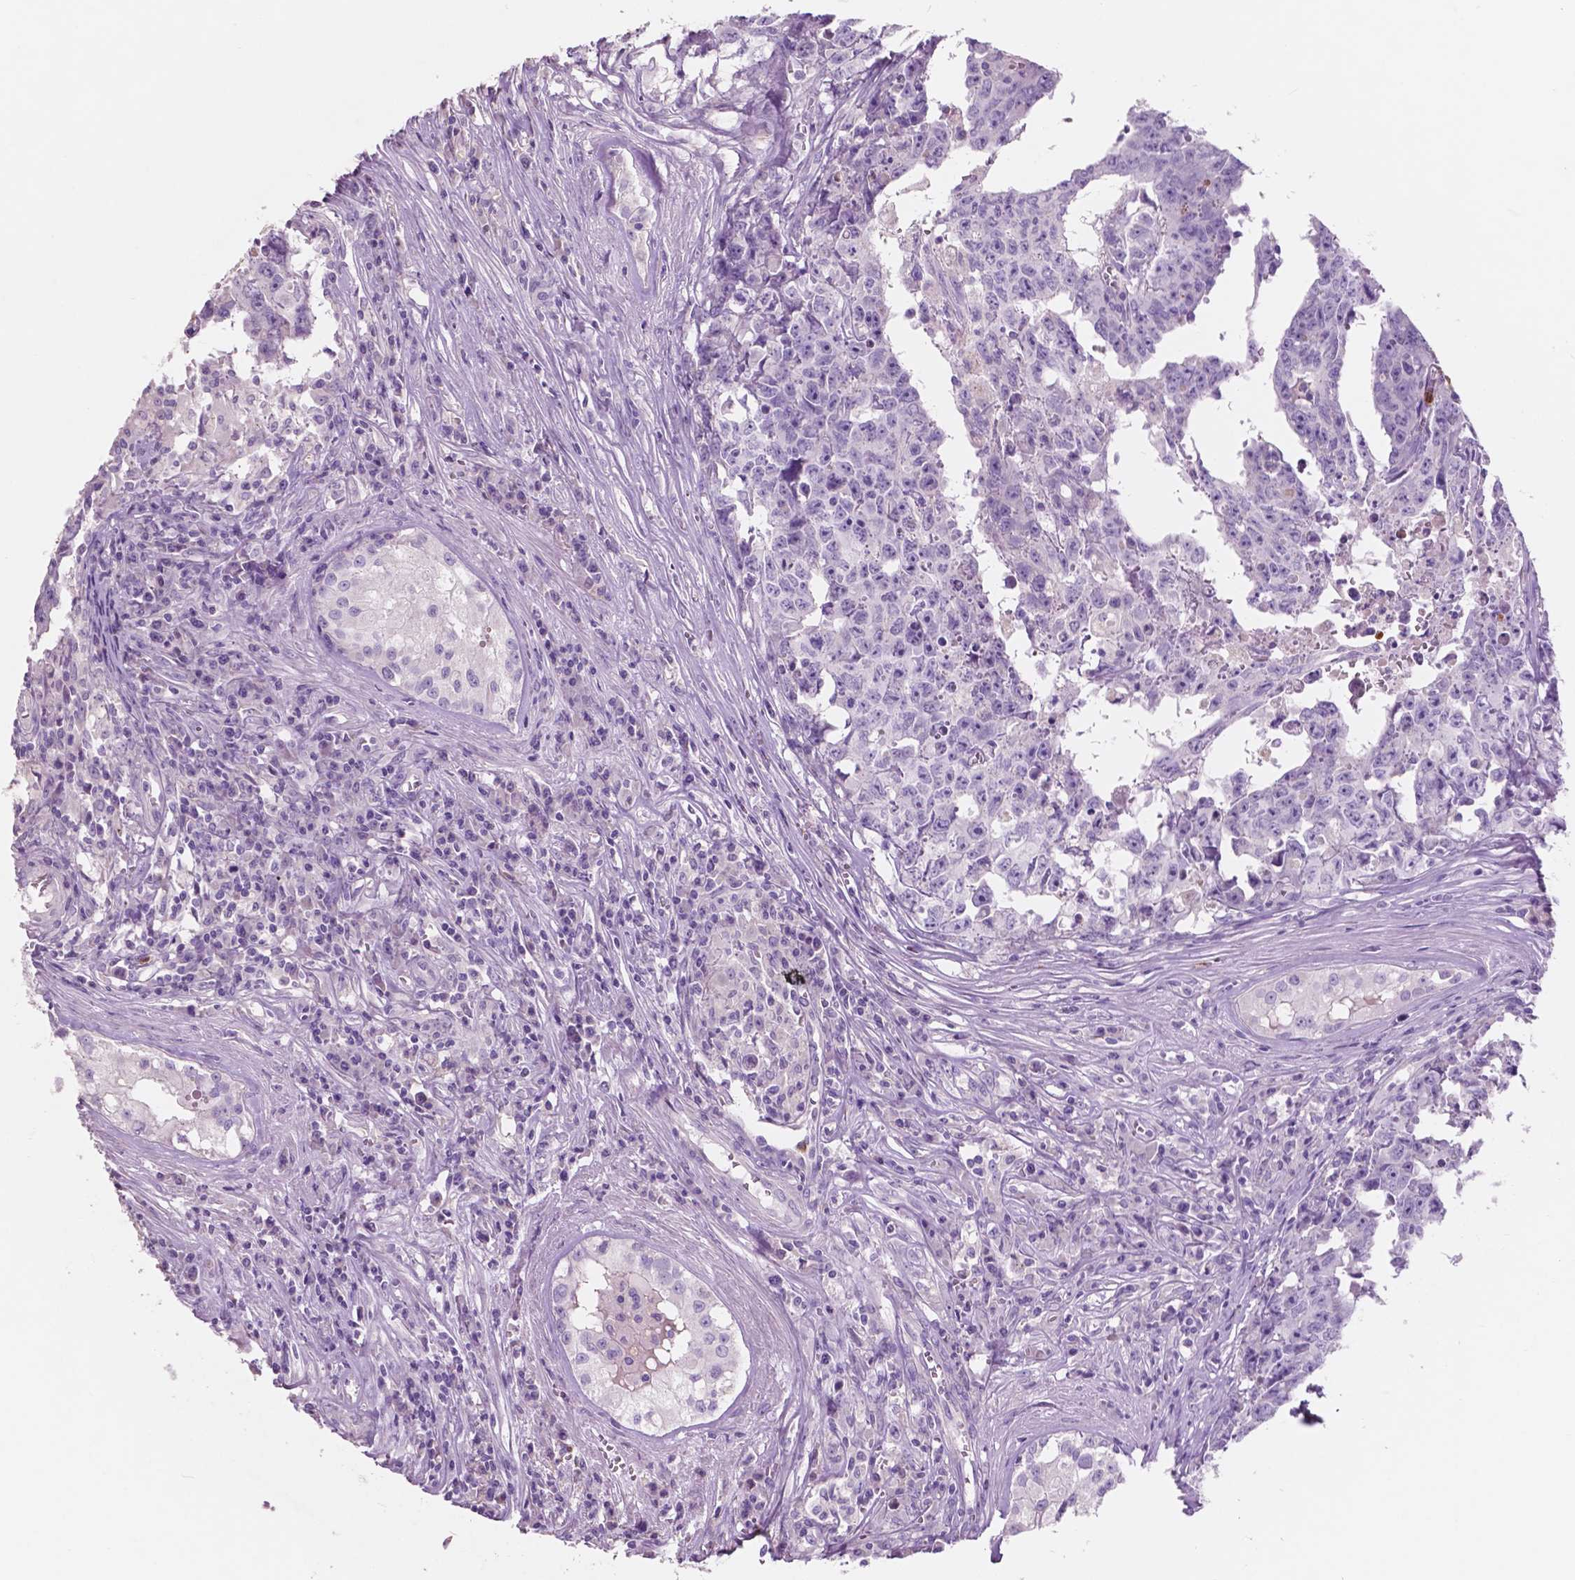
{"staining": {"intensity": "negative", "quantity": "none", "location": "none"}, "tissue": "testis cancer", "cell_type": "Tumor cells", "image_type": "cancer", "snomed": [{"axis": "morphology", "description": "Carcinoma, Embryonal, NOS"}, {"axis": "topography", "description": "Testis"}], "caption": "Tumor cells are negative for brown protein staining in testis cancer.", "gene": "CUZD1", "patient": {"sex": "male", "age": 22}}